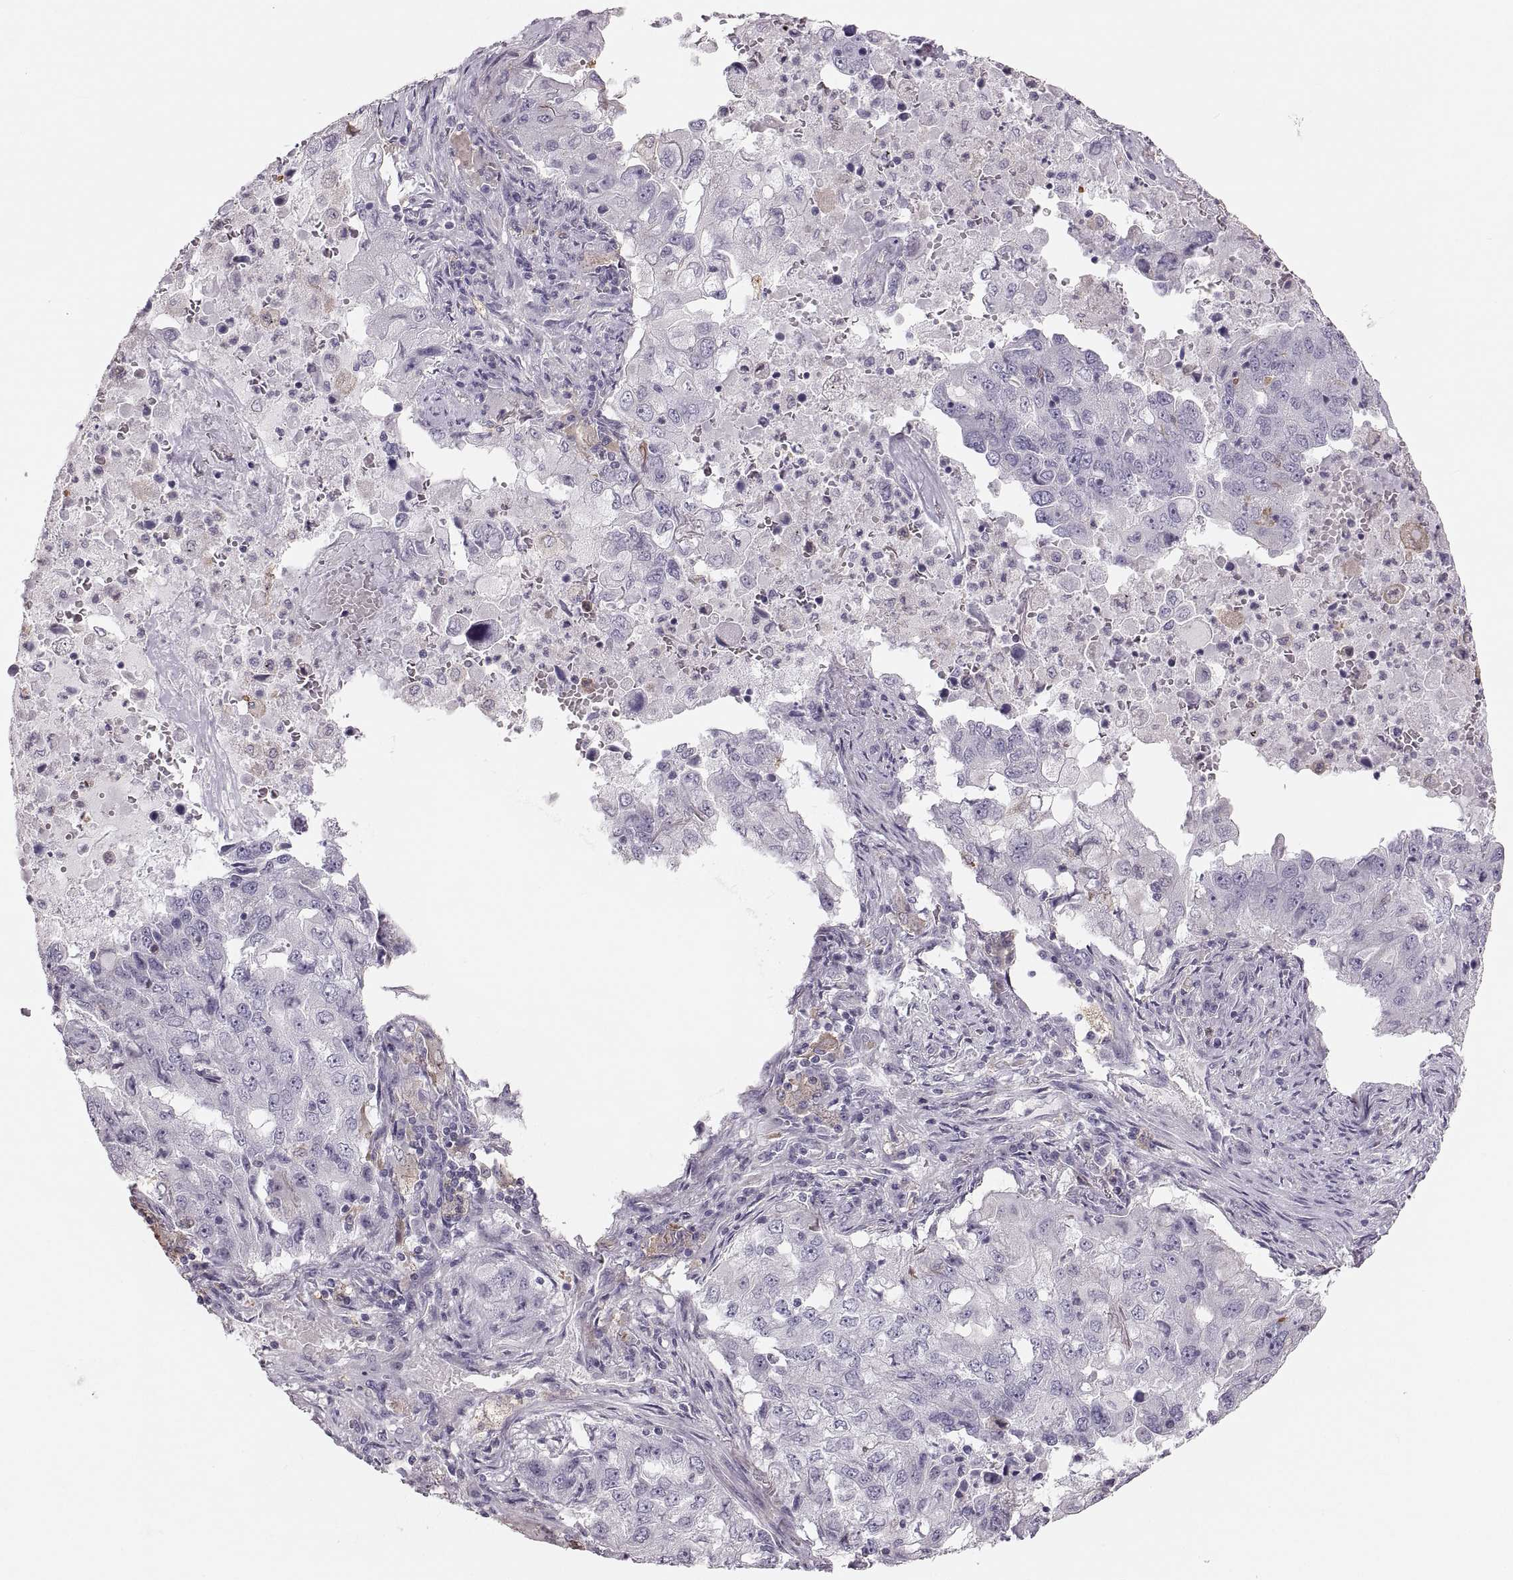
{"staining": {"intensity": "negative", "quantity": "none", "location": "none"}, "tissue": "lung cancer", "cell_type": "Tumor cells", "image_type": "cancer", "snomed": [{"axis": "morphology", "description": "Adenocarcinoma, NOS"}, {"axis": "topography", "description": "Lung"}], "caption": "A photomicrograph of human lung adenocarcinoma is negative for staining in tumor cells.", "gene": "RUNDC3A", "patient": {"sex": "female", "age": 61}}